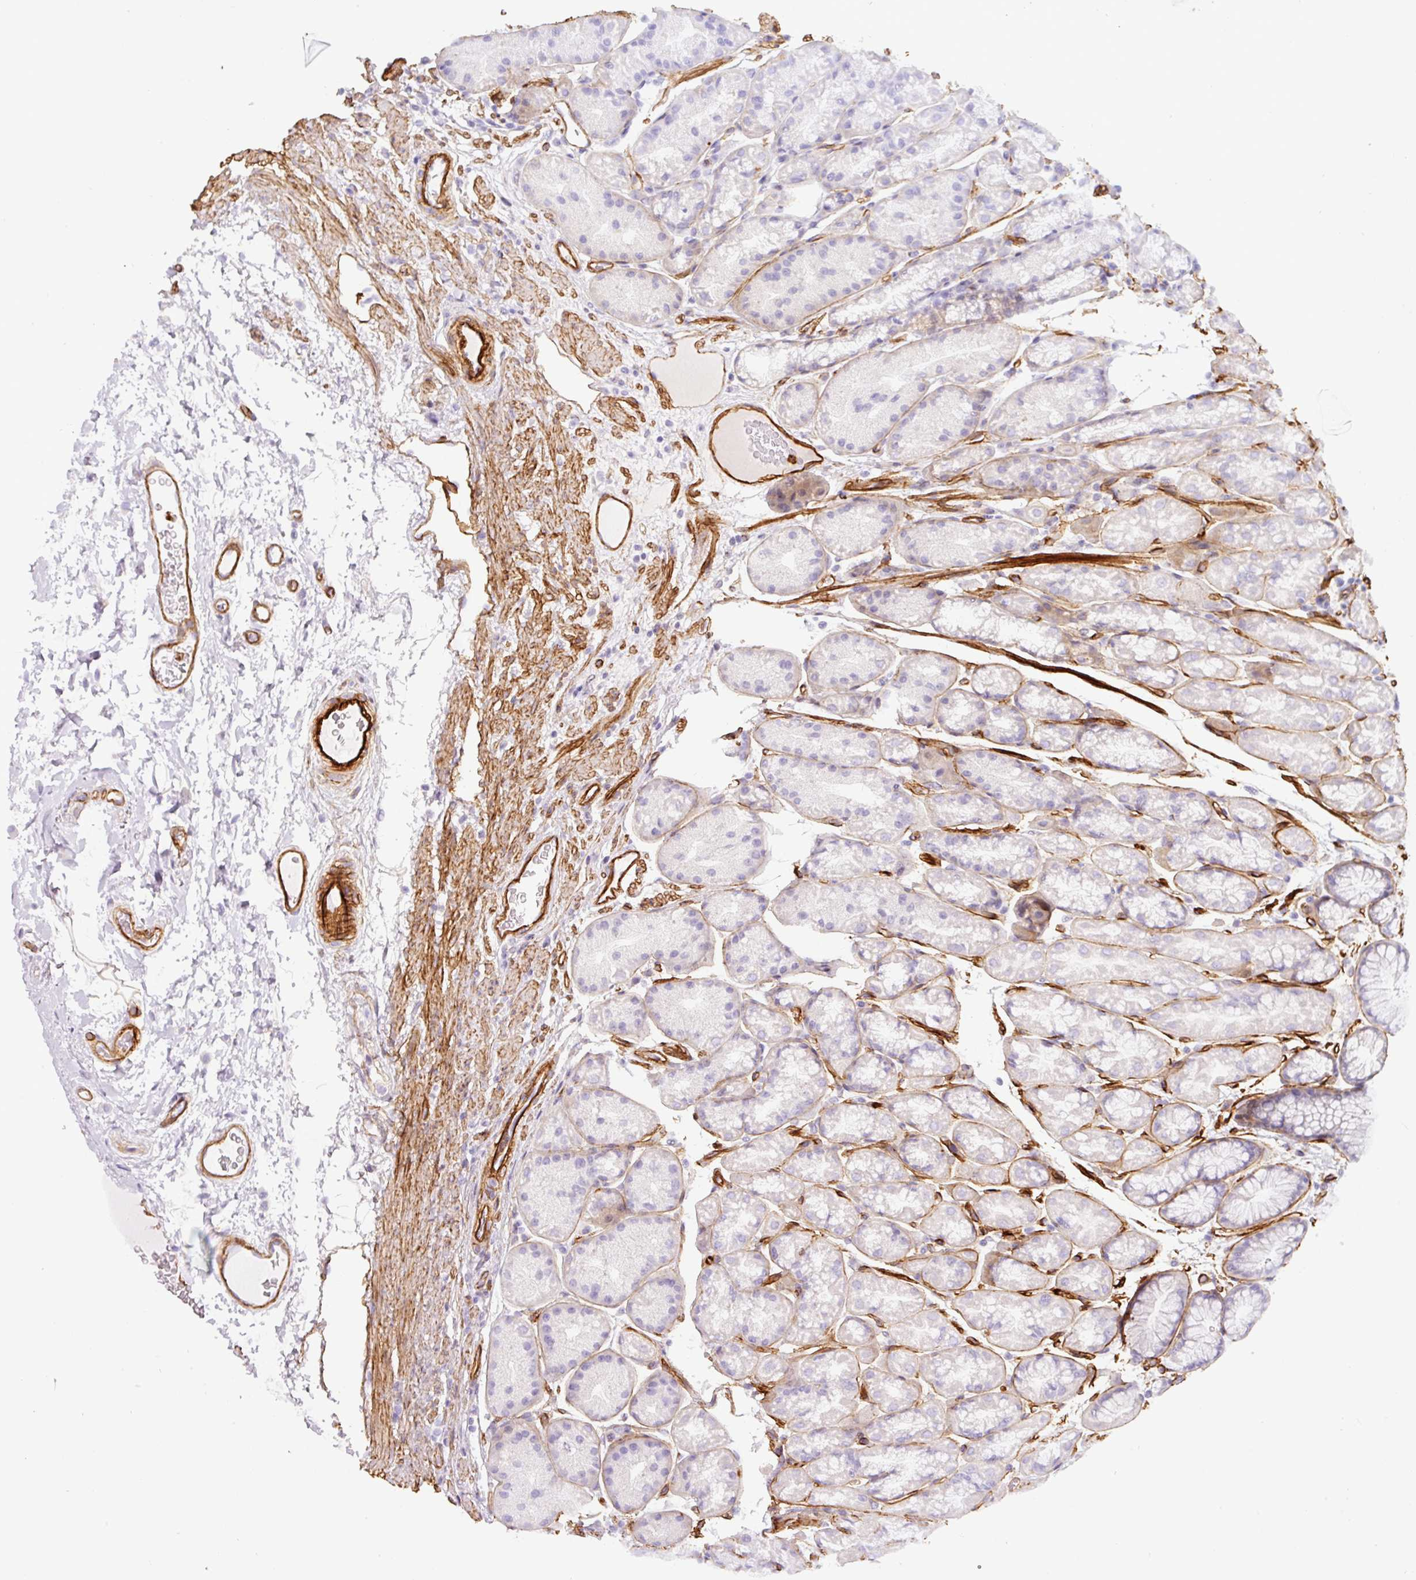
{"staining": {"intensity": "negative", "quantity": "none", "location": "none"}, "tissue": "stomach", "cell_type": "Glandular cells", "image_type": "normal", "snomed": [{"axis": "morphology", "description": "Normal tissue, NOS"}, {"axis": "topography", "description": "Stomach, lower"}], "caption": "Immunohistochemistry (IHC) image of benign stomach stained for a protein (brown), which reveals no expression in glandular cells.", "gene": "LOXL4", "patient": {"sex": "male", "age": 67}}